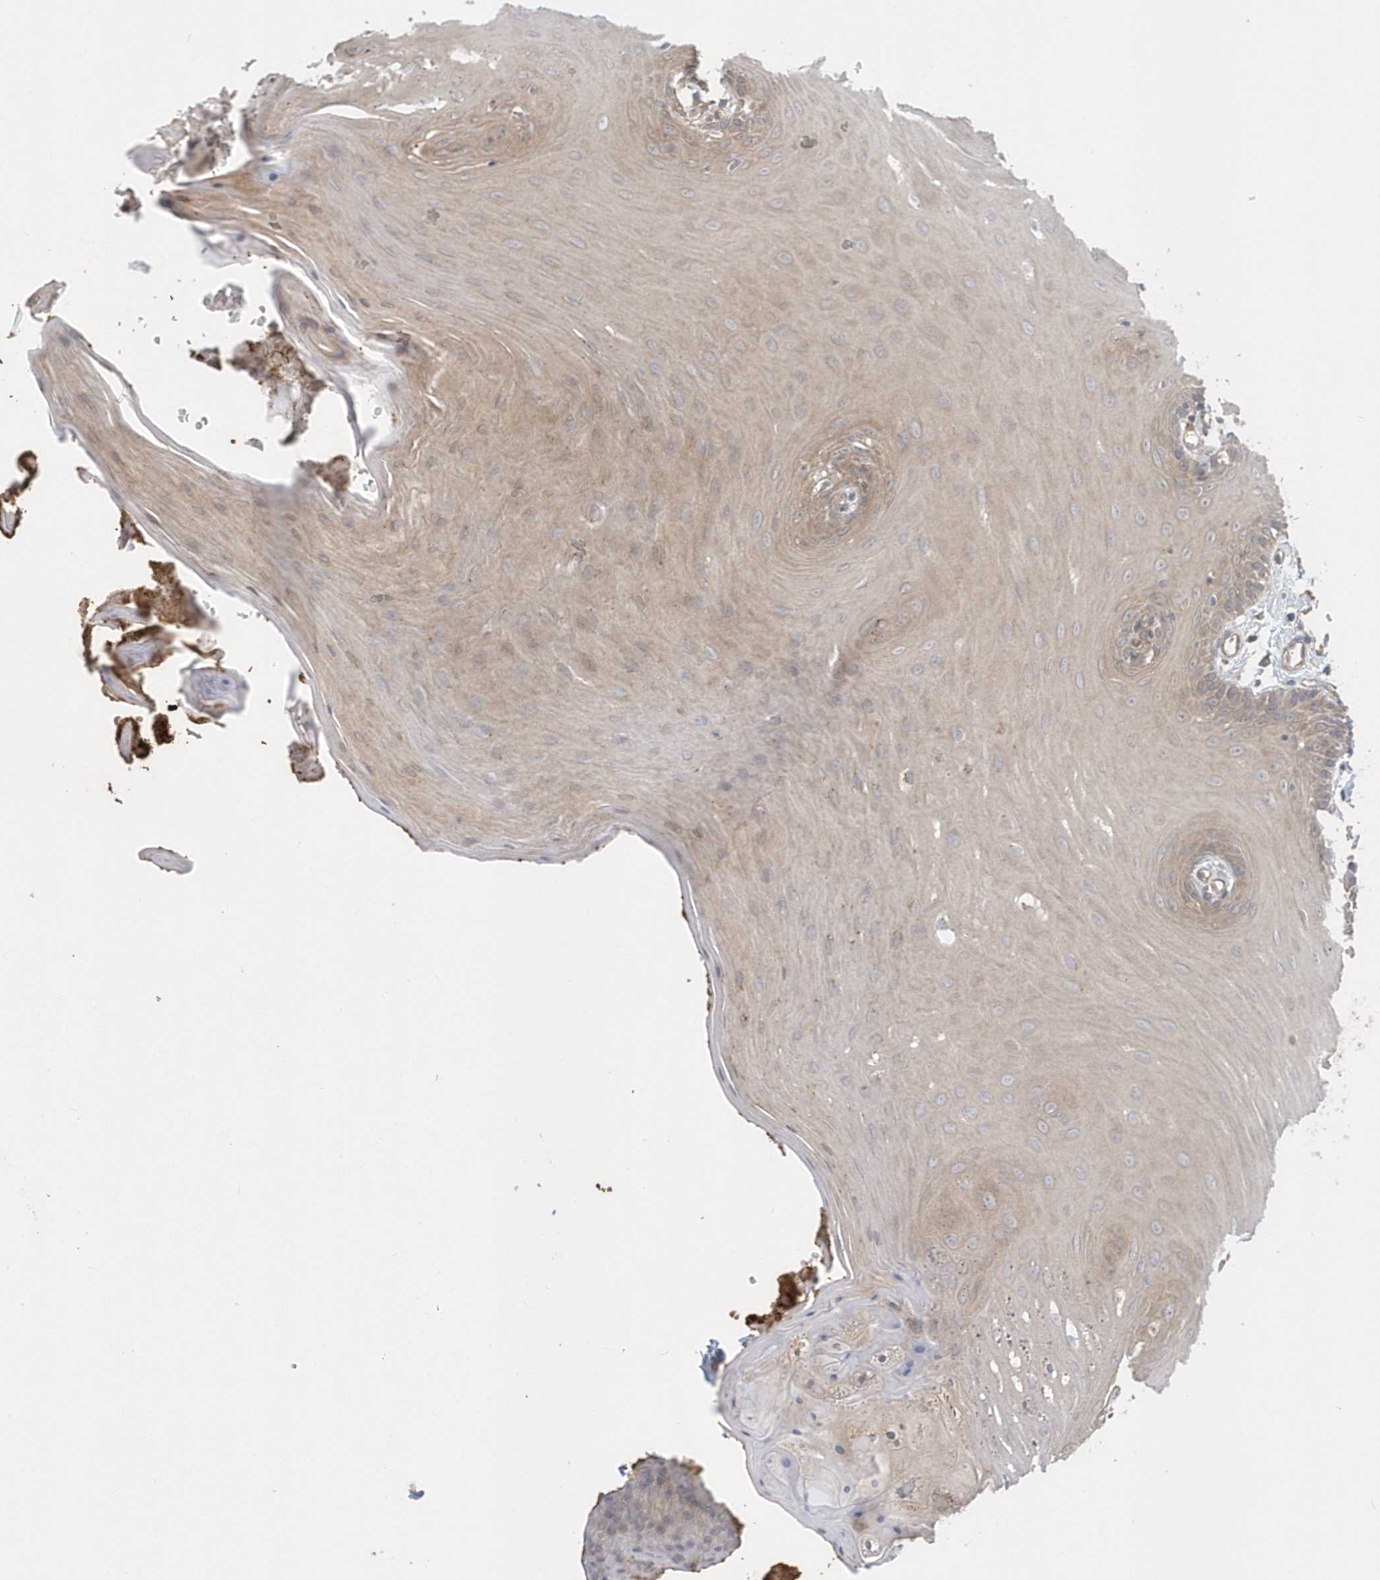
{"staining": {"intensity": "weak", "quantity": "<25%", "location": "cytoplasmic/membranous"}, "tissue": "oral mucosa", "cell_type": "Squamous epithelial cells", "image_type": "normal", "snomed": [{"axis": "morphology", "description": "Normal tissue, NOS"}, {"axis": "morphology", "description": "Squamous cell carcinoma, NOS"}, {"axis": "topography", "description": "Skeletal muscle"}, {"axis": "topography", "description": "Oral tissue"}, {"axis": "topography", "description": "Salivary gland"}, {"axis": "topography", "description": "Head-Neck"}], "caption": "Immunohistochemistry of normal human oral mucosa exhibits no staining in squamous epithelial cells.", "gene": "ACTR1A", "patient": {"sex": "male", "age": 54}}